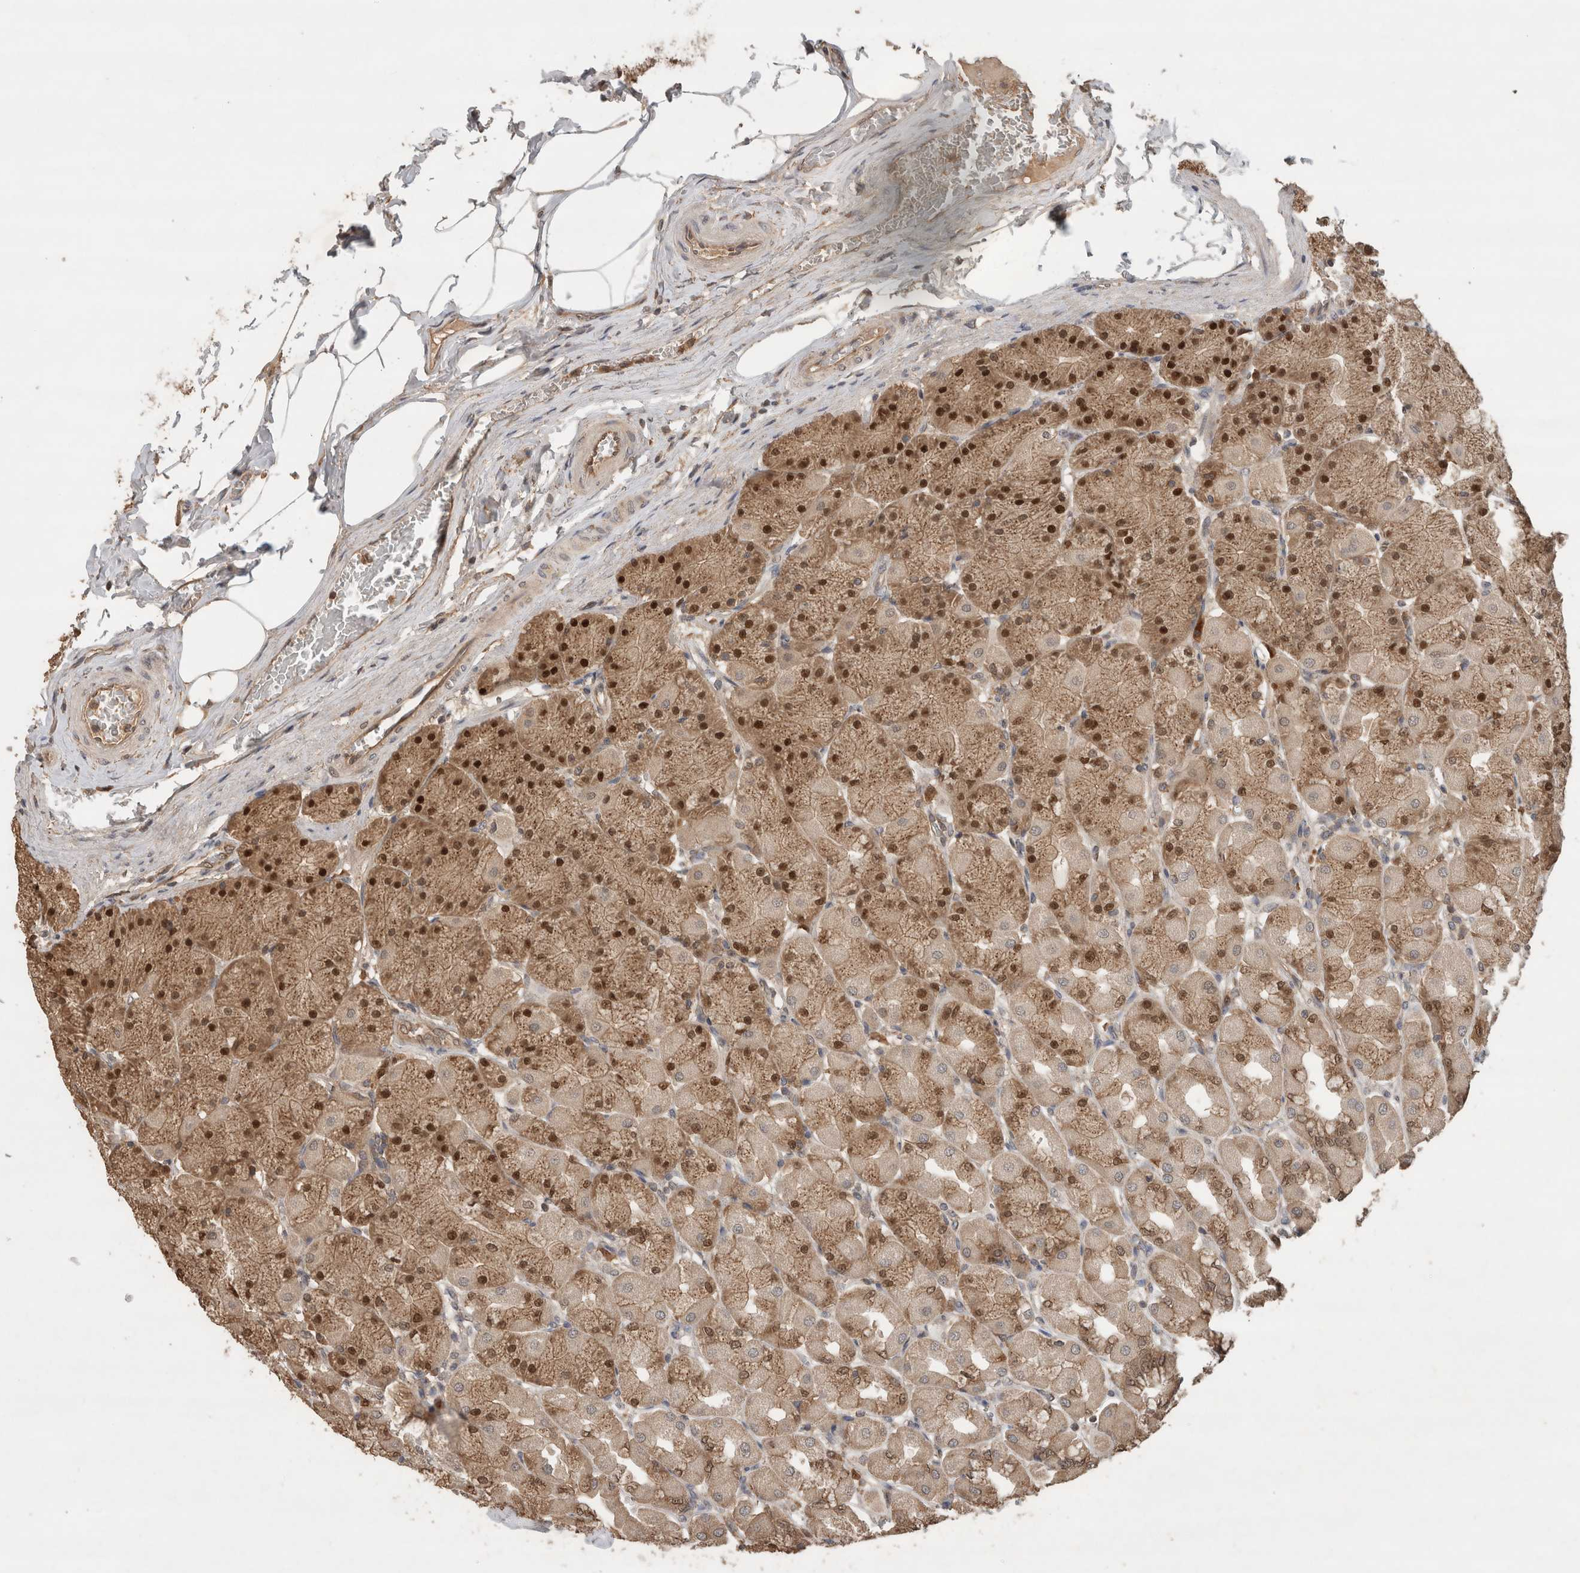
{"staining": {"intensity": "strong", "quantity": ">75%", "location": "cytoplasmic/membranous,nuclear"}, "tissue": "stomach", "cell_type": "Glandular cells", "image_type": "normal", "snomed": [{"axis": "morphology", "description": "Normal tissue, NOS"}, {"axis": "topography", "description": "Stomach, upper"}], "caption": "Stomach stained with immunohistochemistry (IHC) demonstrates strong cytoplasmic/membranous,nuclear expression in approximately >75% of glandular cells. Using DAB (3,3'-diaminobenzidine) (brown) and hematoxylin (blue) stains, captured at high magnification using brightfield microscopy.", "gene": "OTUD7B", "patient": {"sex": "female", "age": 56}}